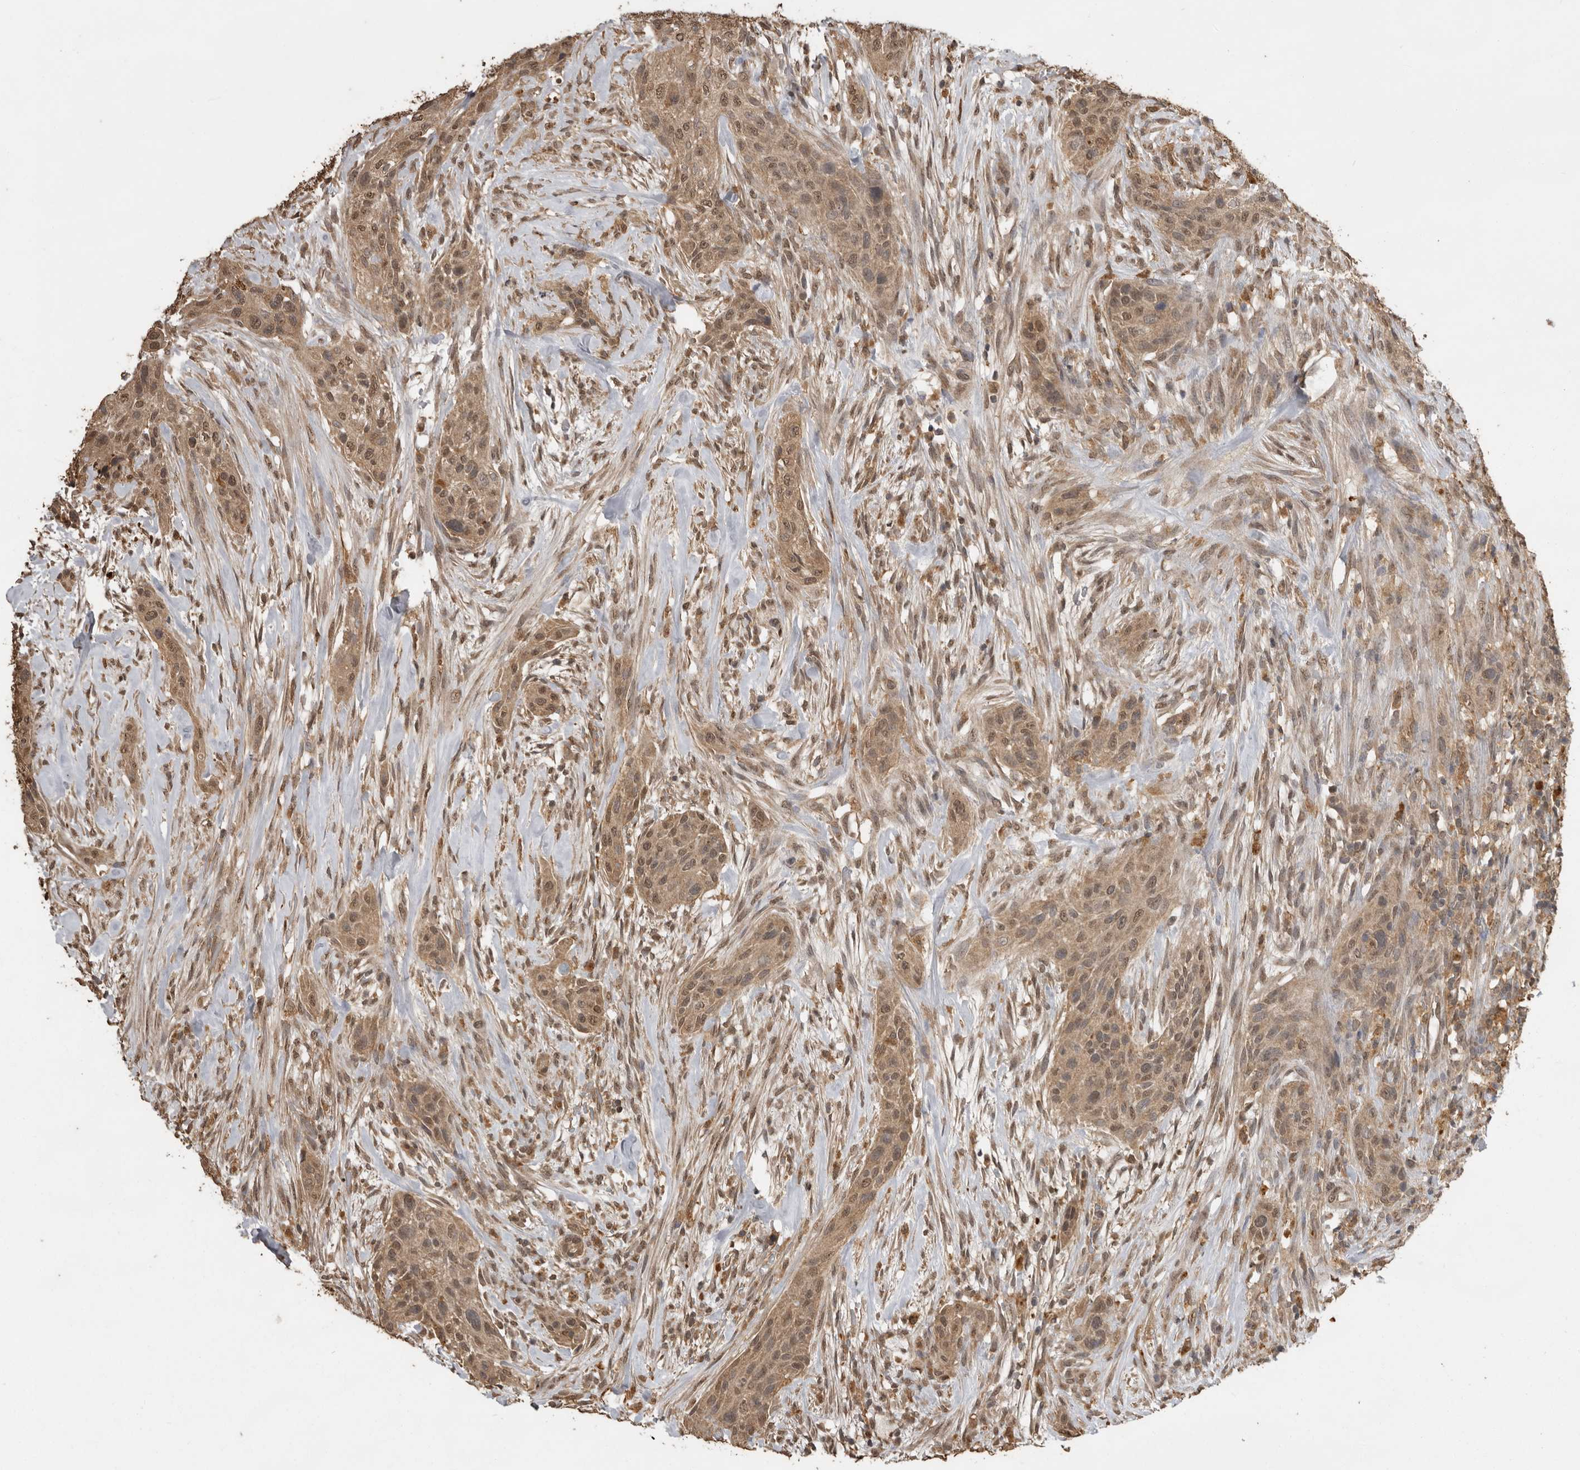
{"staining": {"intensity": "moderate", "quantity": ">75%", "location": "cytoplasmic/membranous,nuclear"}, "tissue": "urothelial cancer", "cell_type": "Tumor cells", "image_type": "cancer", "snomed": [{"axis": "morphology", "description": "Urothelial carcinoma, High grade"}, {"axis": "topography", "description": "Urinary bladder"}], "caption": "The micrograph shows staining of high-grade urothelial carcinoma, revealing moderate cytoplasmic/membranous and nuclear protein positivity (brown color) within tumor cells. (Stains: DAB in brown, nuclei in blue, Microscopy: brightfield microscopy at high magnification).", "gene": "JAG2", "patient": {"sex": "male", "age": 35}}